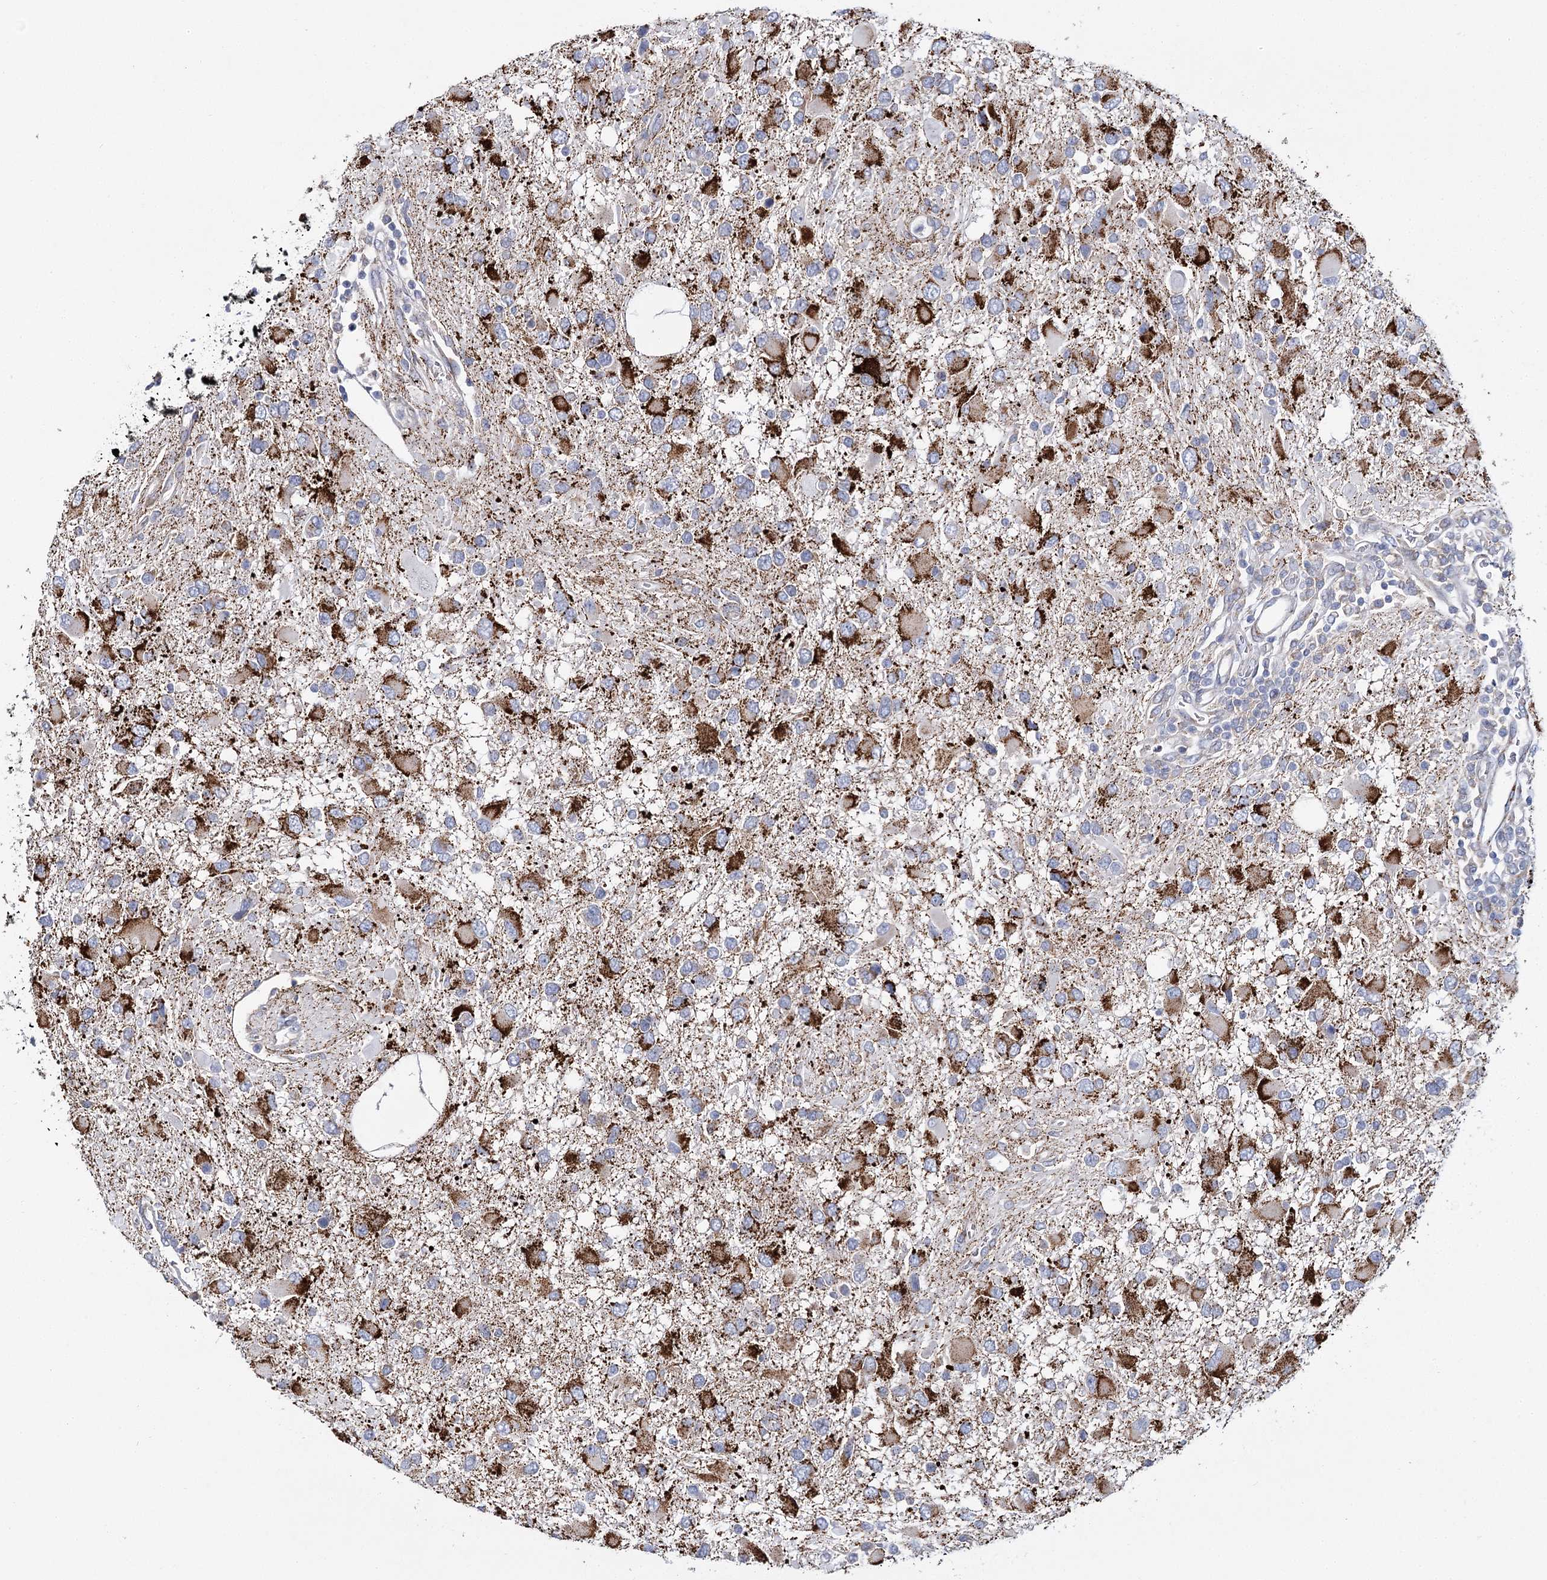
{"staining": {"intensity": "strong", "quantity": "<25%", "location": "cytoplasmic/membranous"}, "tissue": "glioma", "cell_type": "Tumor cells", "image_type": "cancer", "snomed": [{"axis": "morphology", "description": "Glioma, malignant, High grade"}, {"axis": "topography", "description": "Brain"}], "caption": "Malignant glioma (high-grade) stained with a brown dye demonstrates strong cytoplasmic/membranous positive positivity in about <25% of tumor cells.", "gene": "THUMPD3", "patient": {"sex": "male", "age": 53}}